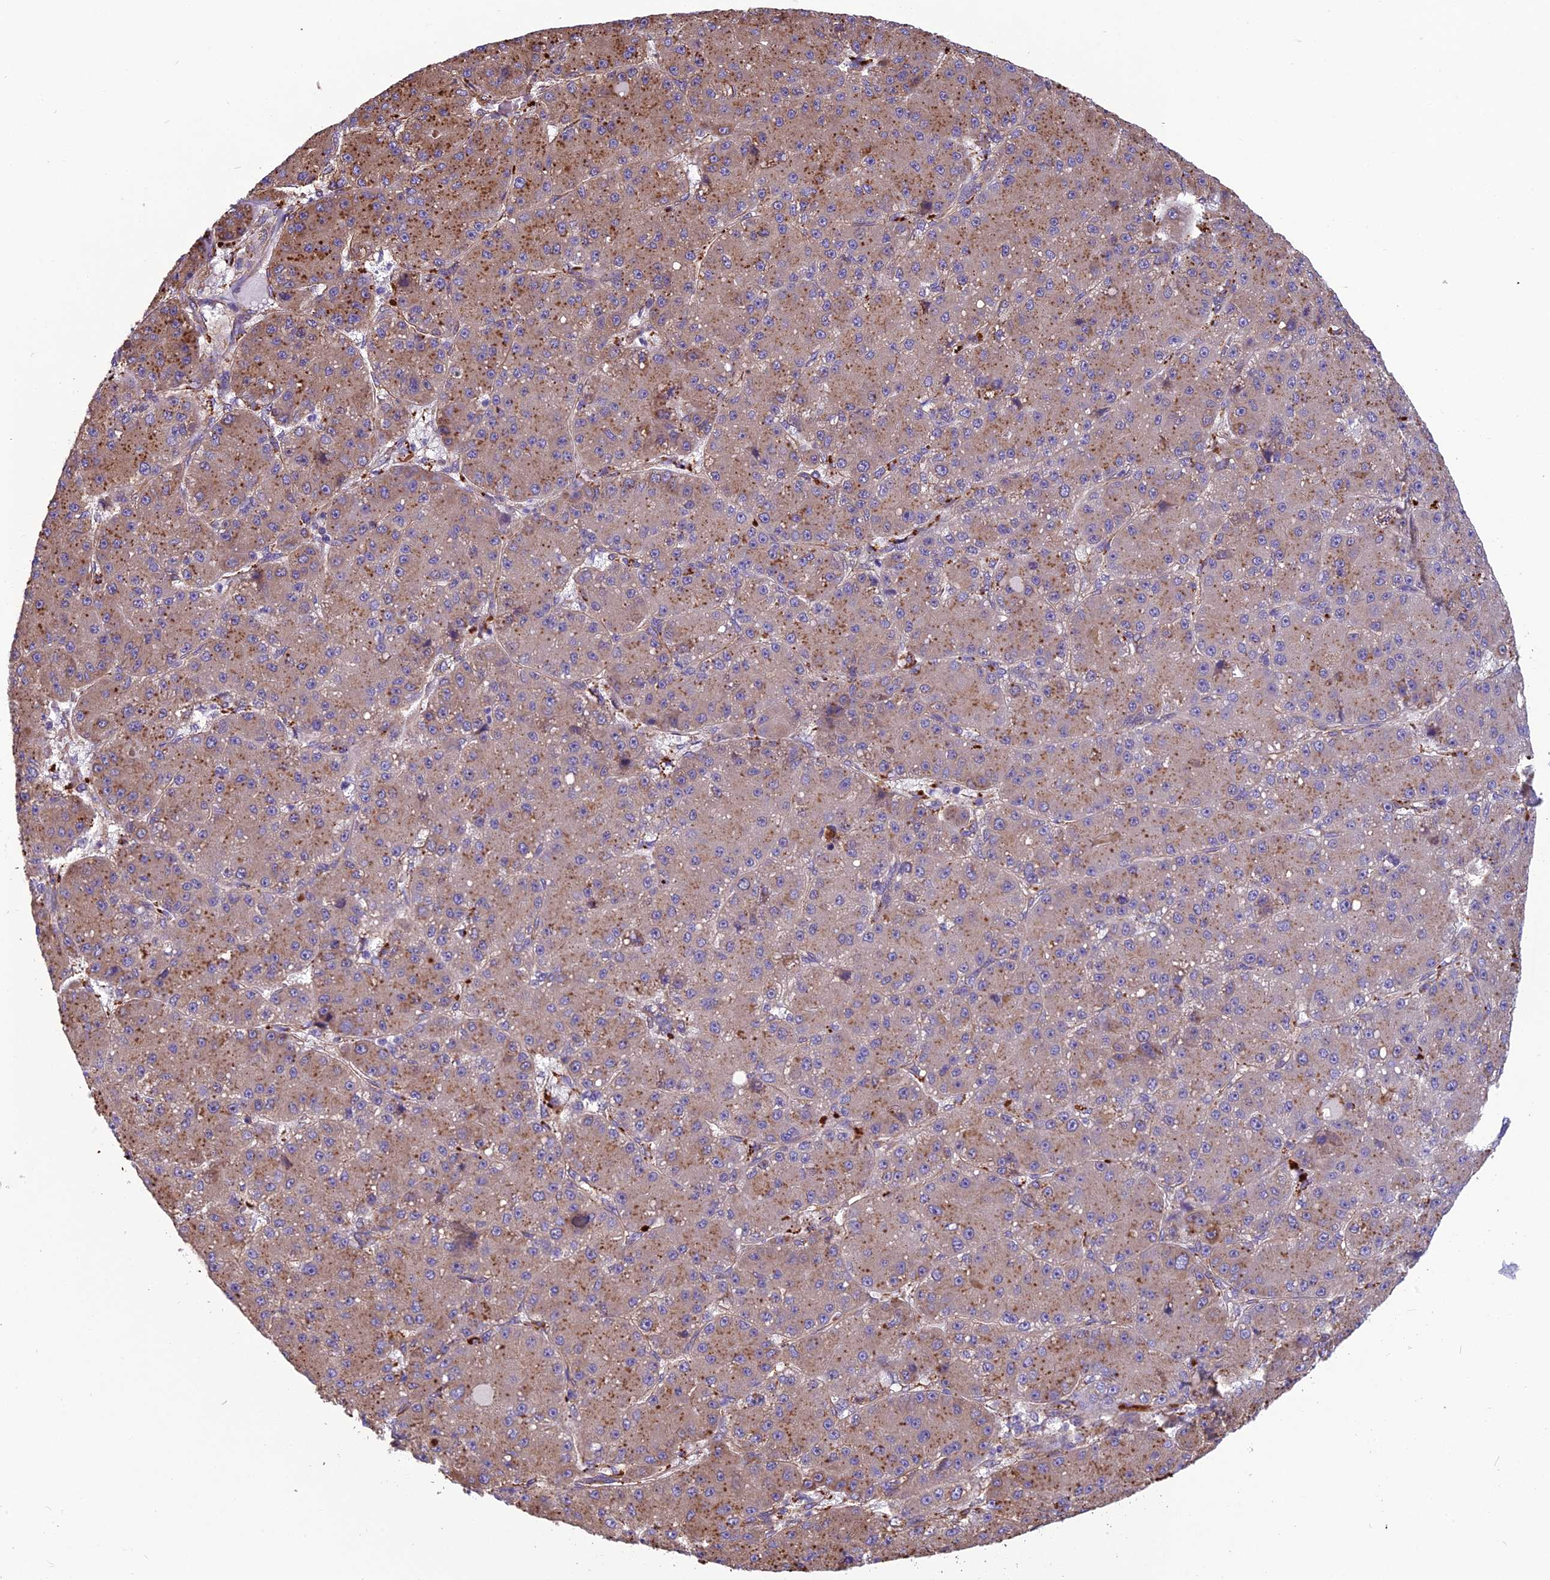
{"staining": {"intensity": "weak", "quantity": ">75%", "location": "cytoplasmic/membranous"}, "tissue": "liver cancer", "cell_type": "Tumor cells", "image_type": "cancer", "snomed": [{"axis": "morphology", "description": "Carcinoma, Hepatocellular, NOS"}, {"axis": "topography", "description": "Liver"}], "caption": "High-power microscopy captured an immunohistochemistry (IHC) photomicrograph of liver cancer, revealing weak cytoplasmic/membranous positivity in approximately >75% of tumor cells. (DAB = brown stain, brightfield microscopy at high magnification).", "gene": "SPDL1", "patient": {"sex": "male", "age": 67}}